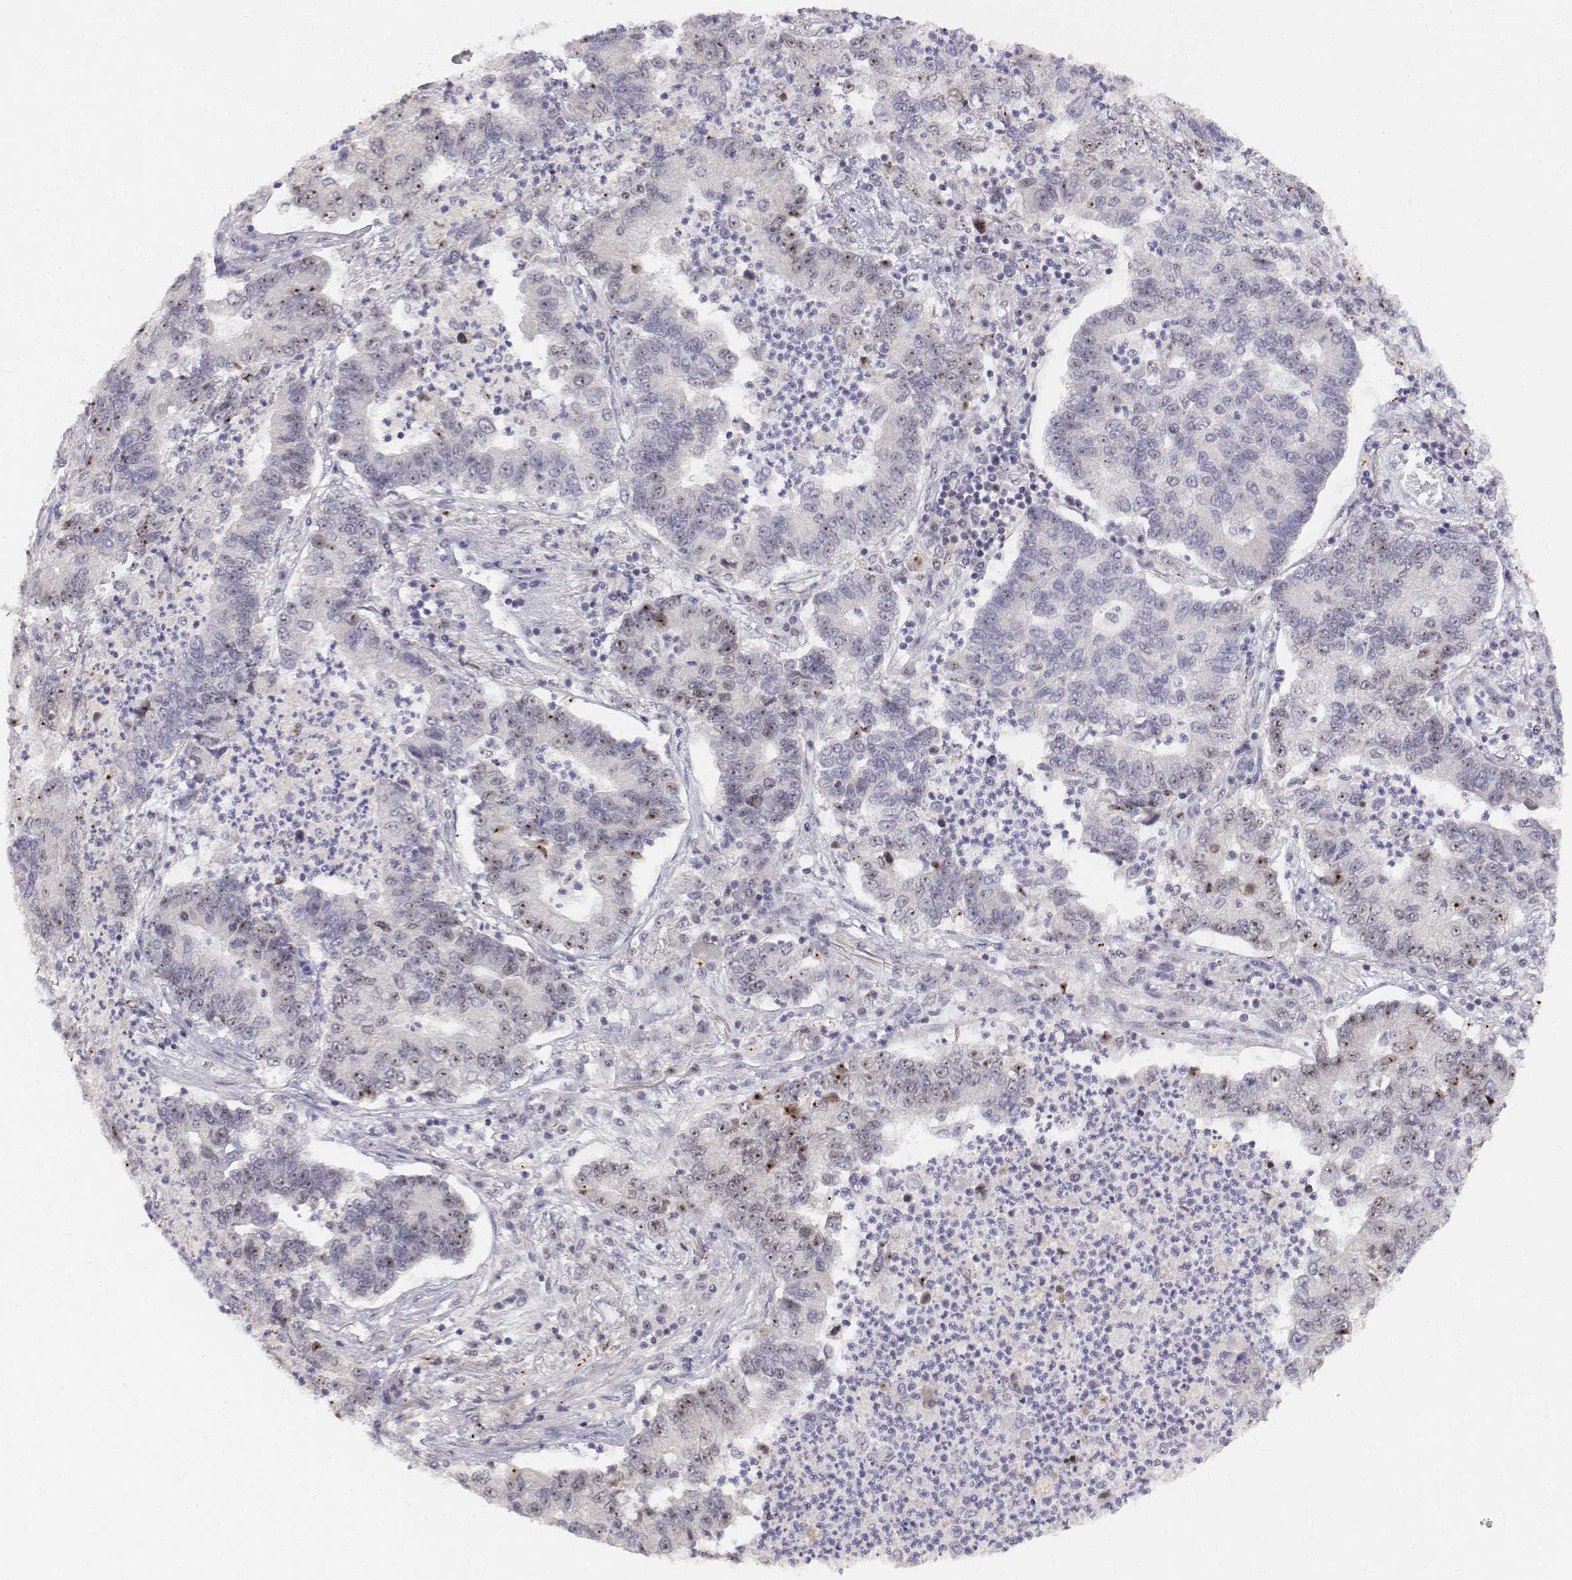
{"staining": {"intensity": "moderate", "quantity": "<25%", "location": "nuclear"}, "tissue": "lung cancer", "cell_type": "Tumor cells", "image_type": "cancer", "snomed": [{"axis": "morphology", "description": "Adenocarcinoma, NOS"}, {"axis": "topography", "description": "Lung"}], "caption": "IHC image of neoplastic tissue: human lung adenocarcinoma stained using IHC demonstrates low levels of moderate protein expression localized specifically in the nuclear of tumor cells, appearing as a nuclear brown color.", "gene": "PHF6", "patient": {"sex": "female", "age": 57}}